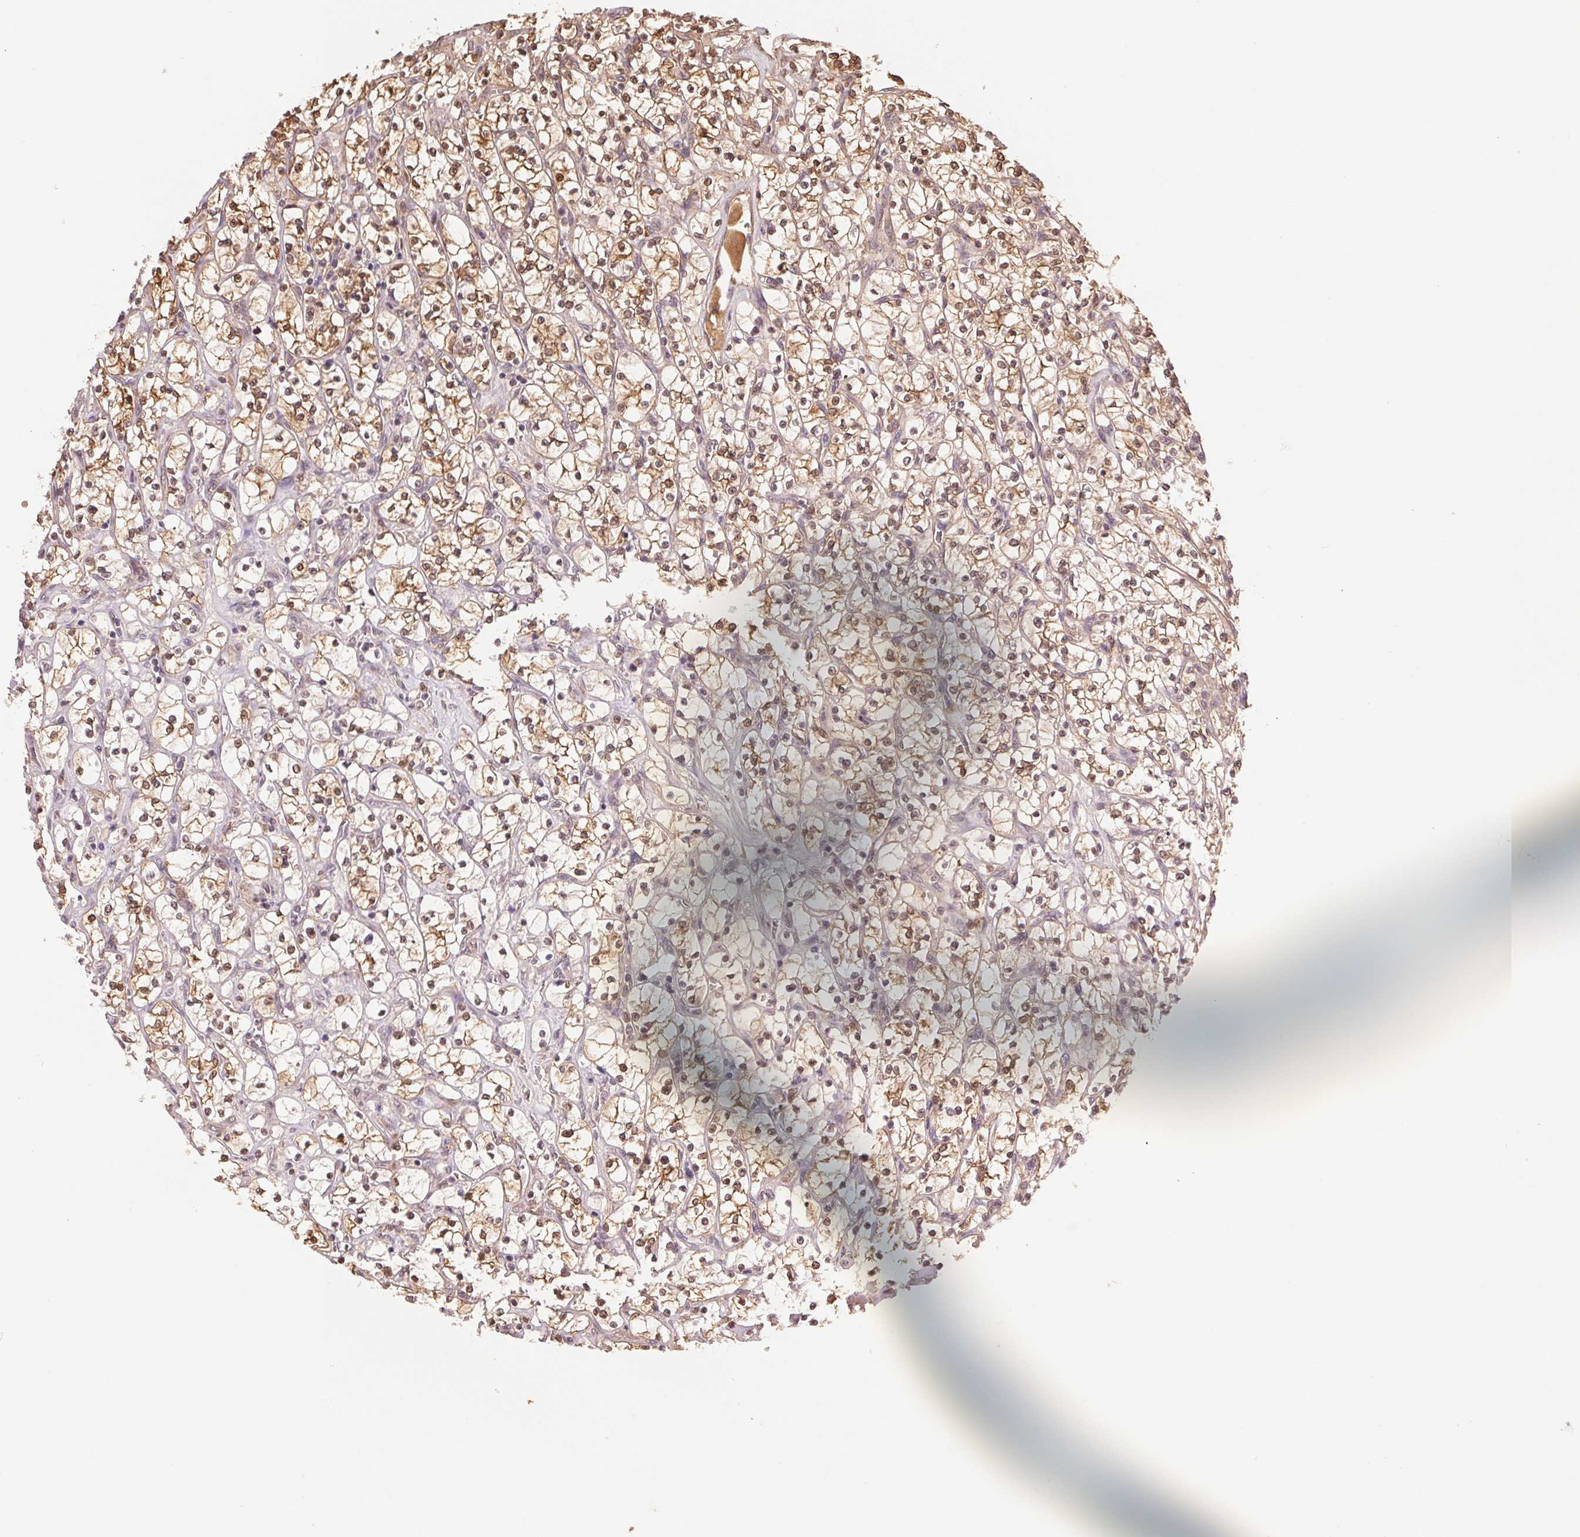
{"staining": {"intensity": "moderate", "quantity": ">75%", "location": "cytoplasmic/membranous,nuclear"}, "tissue": "renal cancer", "cell_type": "Tumor cells", "image_type": "cancer", "snomed": [{"axis": "morphology", "description": "Adenocarcinoma, NOS"}, {"axis": "topography", "description": "Kidney"}], "caption": "Renal cancer (adenocarcinoma) was stained to show a protein in brown. There is medium levels of moderate cytoplasmic/membranous and nuclear staining in about >75% of tumor cells.", "gene": "CDC123", "patient": {"sex": "female", "age": 64}}